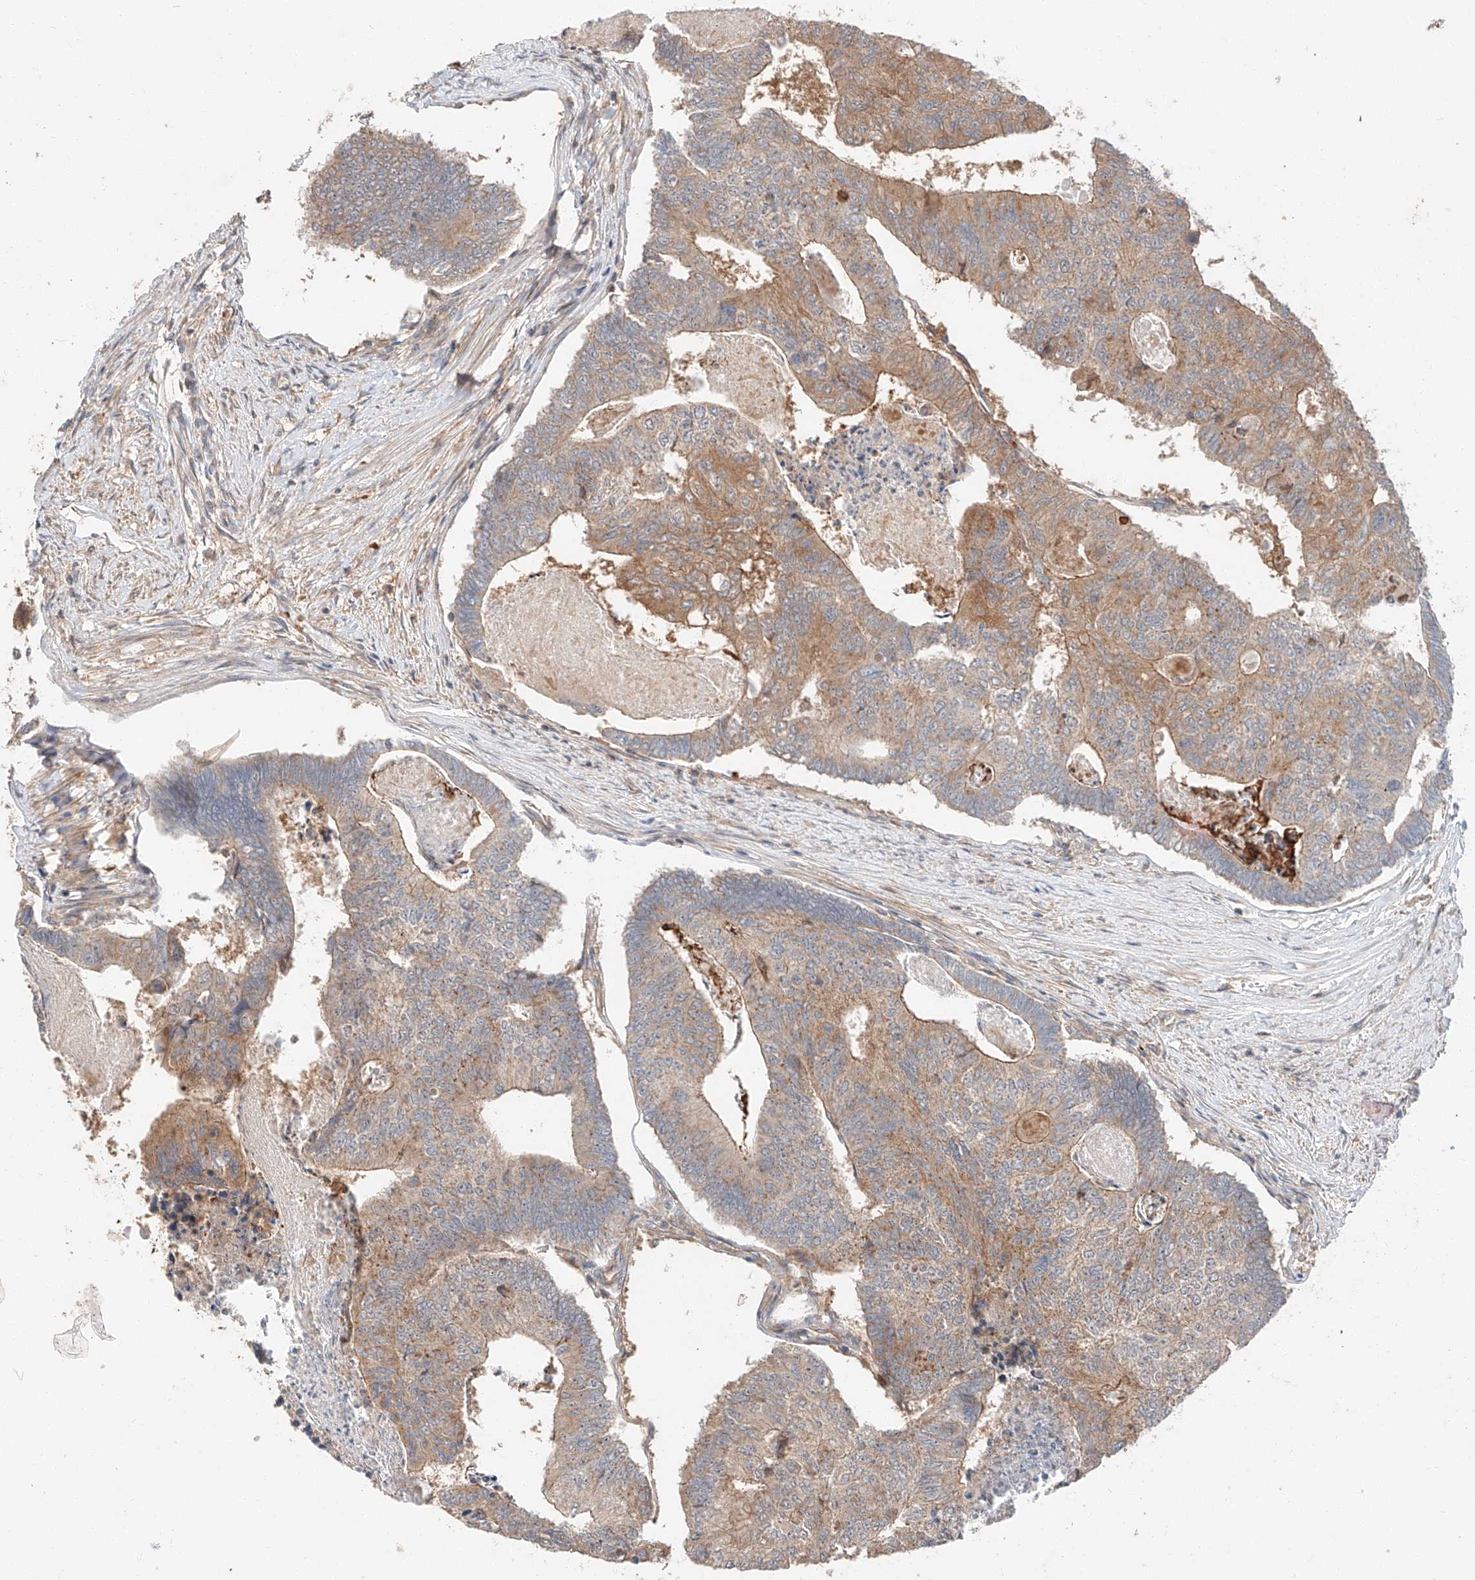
{"staining": {"intensity": "moderate", "quantity": "25%-75%", "location": "cytoplasmic/membranous"}, "tissue": "colorectal cancer", "cell_type": "Tumor cells", "image_type": "cancer", "snomed": [{"axis": "morphology", "description": "Adenocarcinoma, NOS"}, {"axis": "topography", "description": "Colon"}], "caption": "Immunohistochemistry (IHC) of human colorectal adenocarcinoma exhibits medium levels of moderate cytoplasmic/membranous staining in approximately 25%-75% of tumor cells.", "gene": "XPNPEP1", "patient": {"sex": "female", "age": 67}}